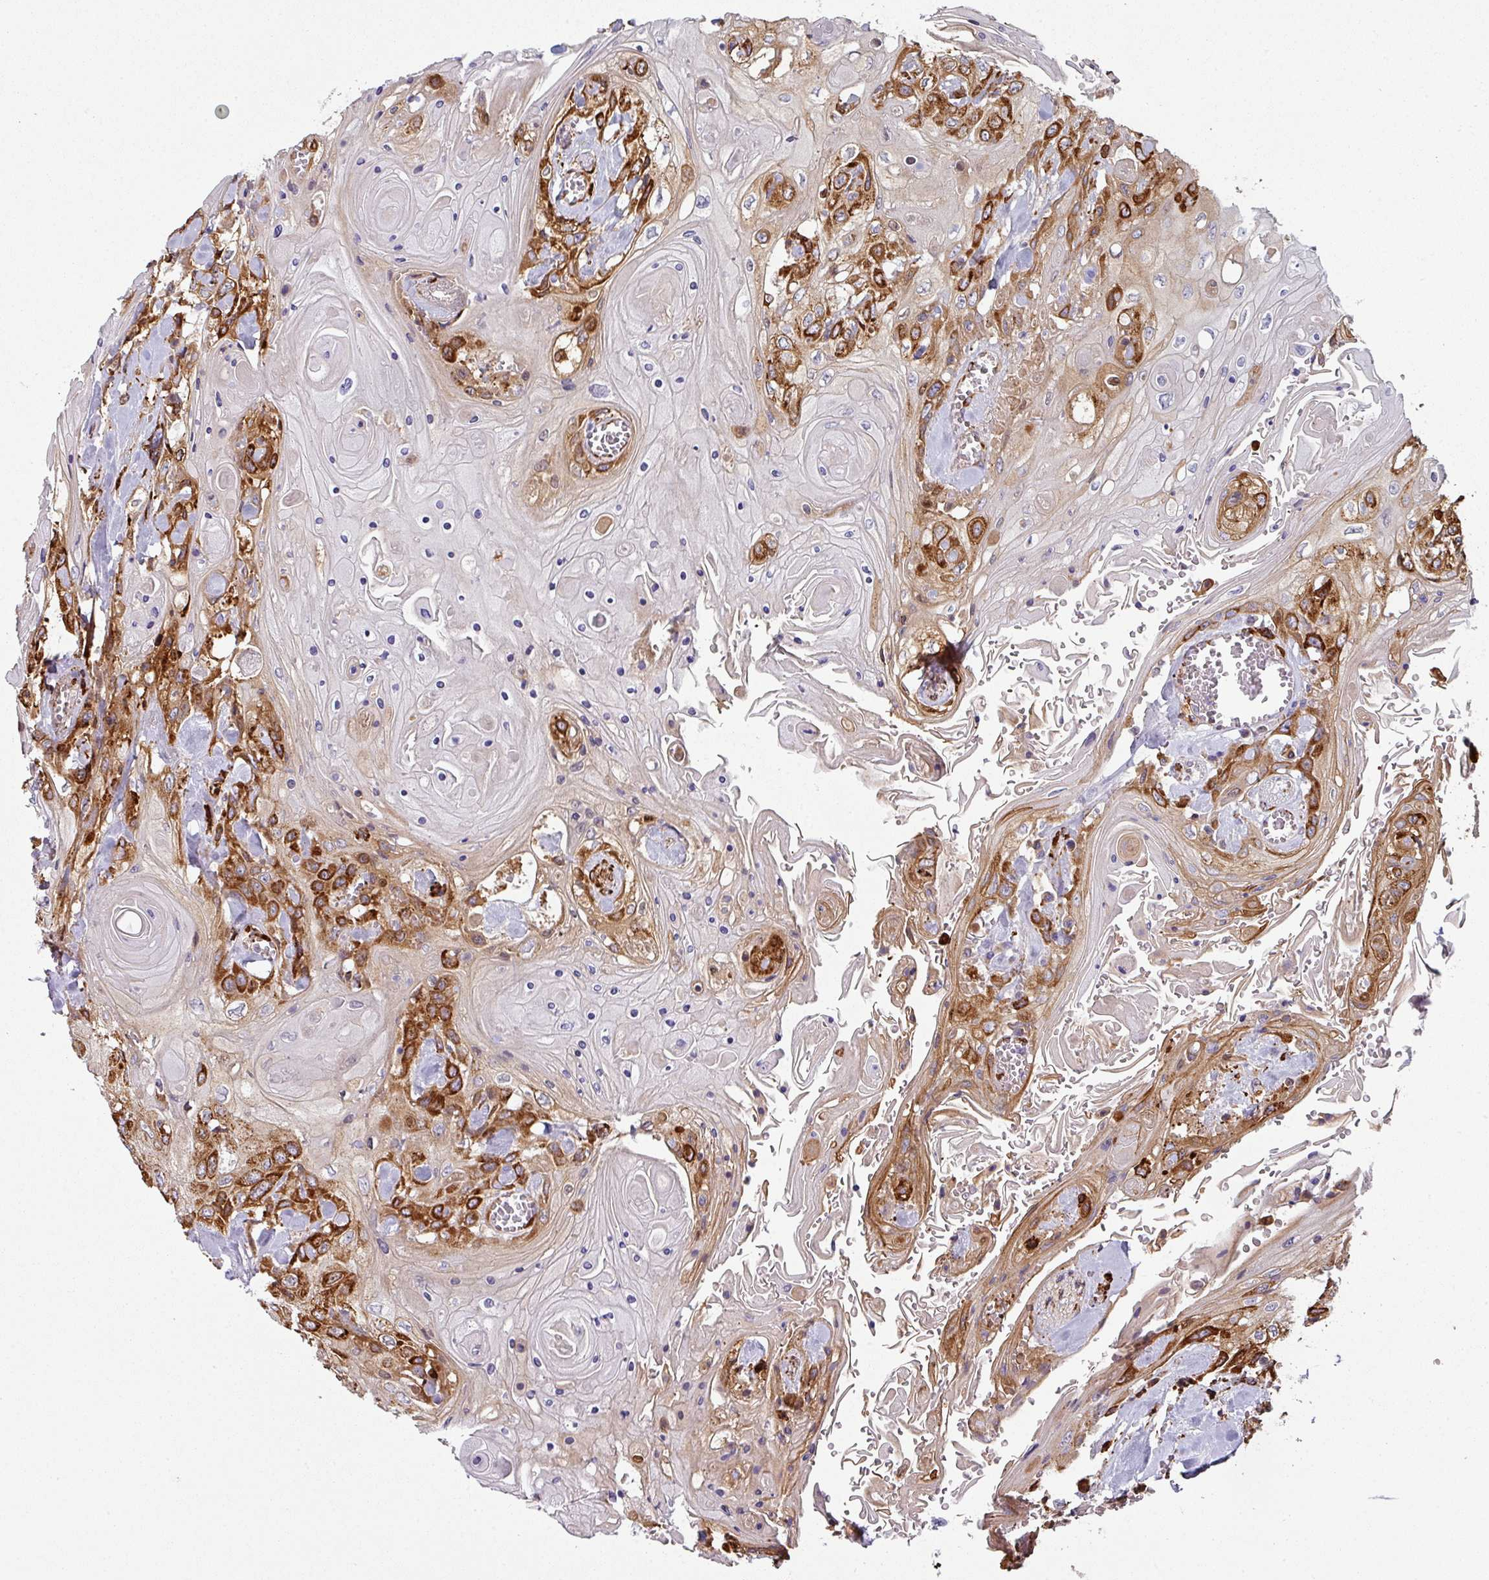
{"staining": {"intensity": "strong", "quantity": "25%-75%", "location": "cytoplasmic/membranous"}, "tissue": "head and neck cancer", "cell_type": "Tumor cells", "image_type": "cancer", "snomed": [{"axis": "morphology", "description": "Squamous cell carcinoma, NOS"}, {"axis": "topography", "description": "Head-Neck"}], "caption": "High-power microscopy captured an immunohistochemistry photomicrograph of squamous cell carcinoma (head and neck), revealing strong cytoplasmic/membranous staining in about 25%-75% of tumor cells.", "gene": "ZNF268", "patient": {"sex": "female", "age": 43}}